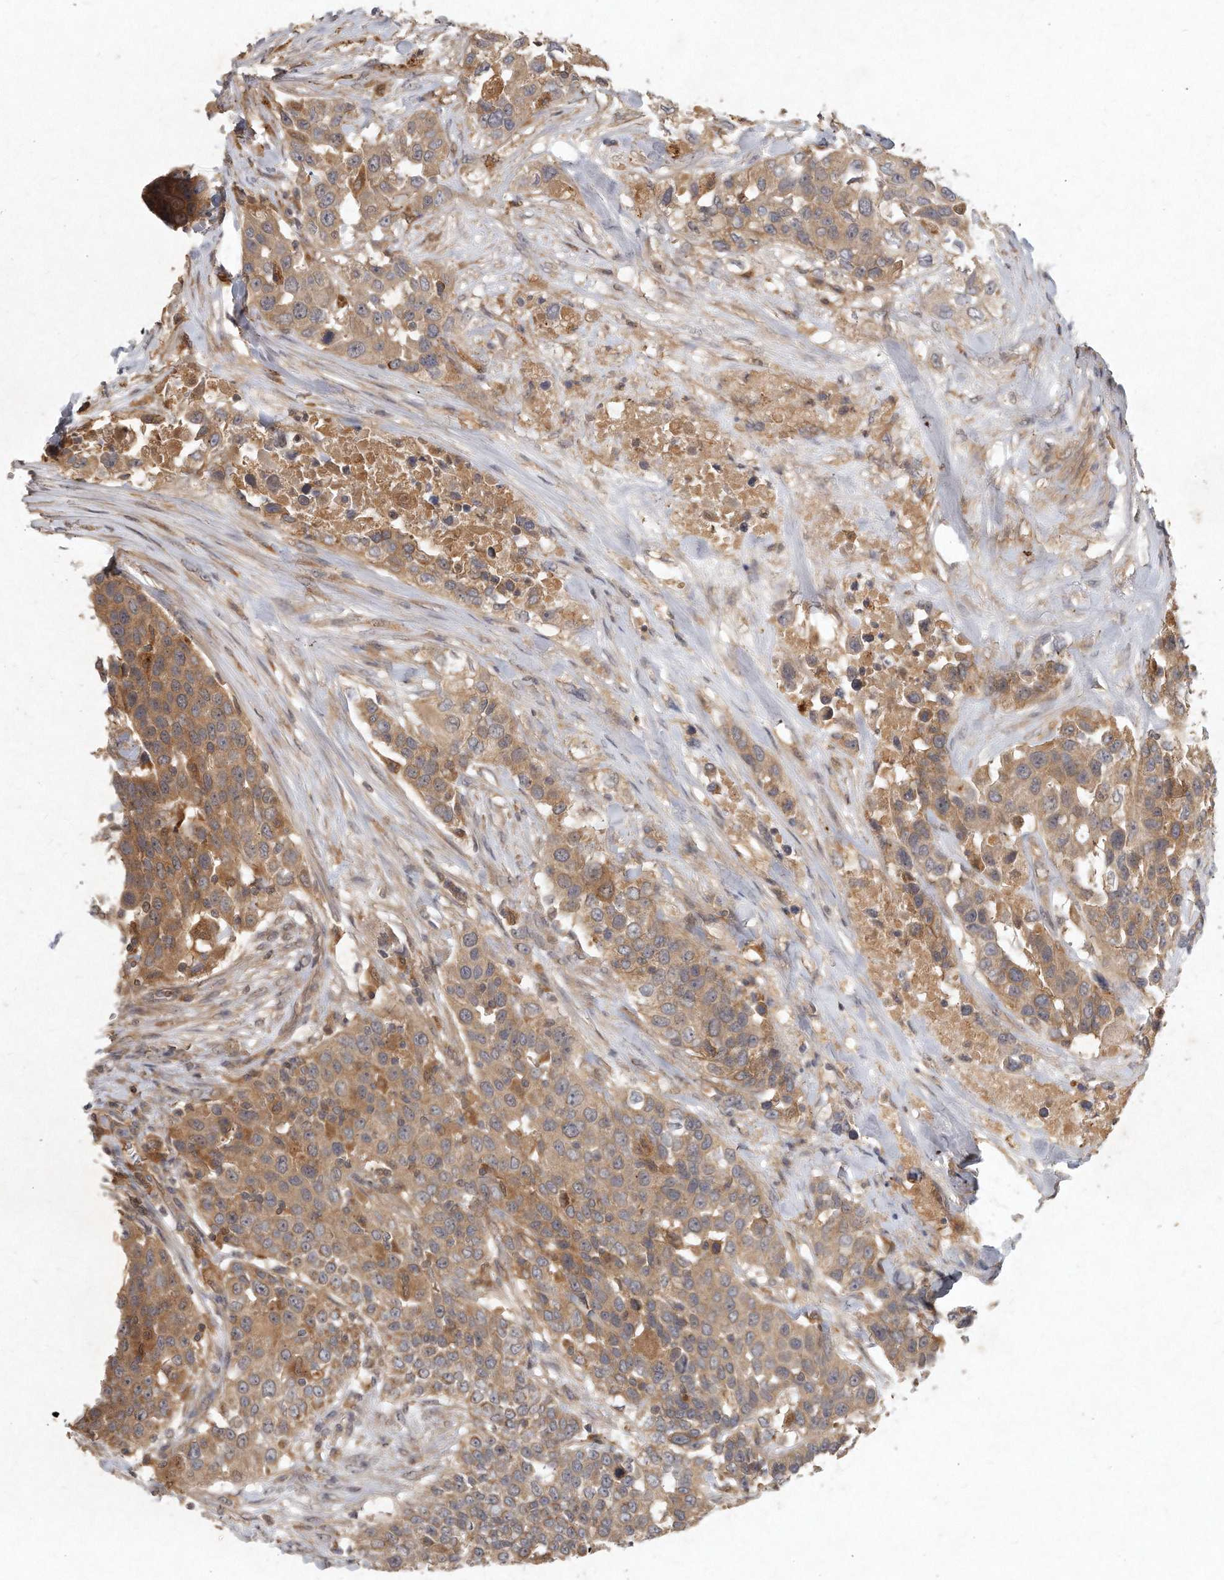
{"staining": {"intensity": "moderate", "quantity": ">75%", "location": "cytoplasmic/membranous"}, "tissue": "urothelial cancer", "cell_type": "Tumor cells", "image_type": "cancer", "snomed": [{"axis": "morphology", "description": "Urothelial carcinoma, High grade"}, {"axis": "topography", "description": "Urinary bladder"}], "caption": "Urothelial cancer stained with a protein marker reveals moderate staining in tumor cells.", "gene": "LGALS8", "patient": {"sex": "female", "age": 80}}